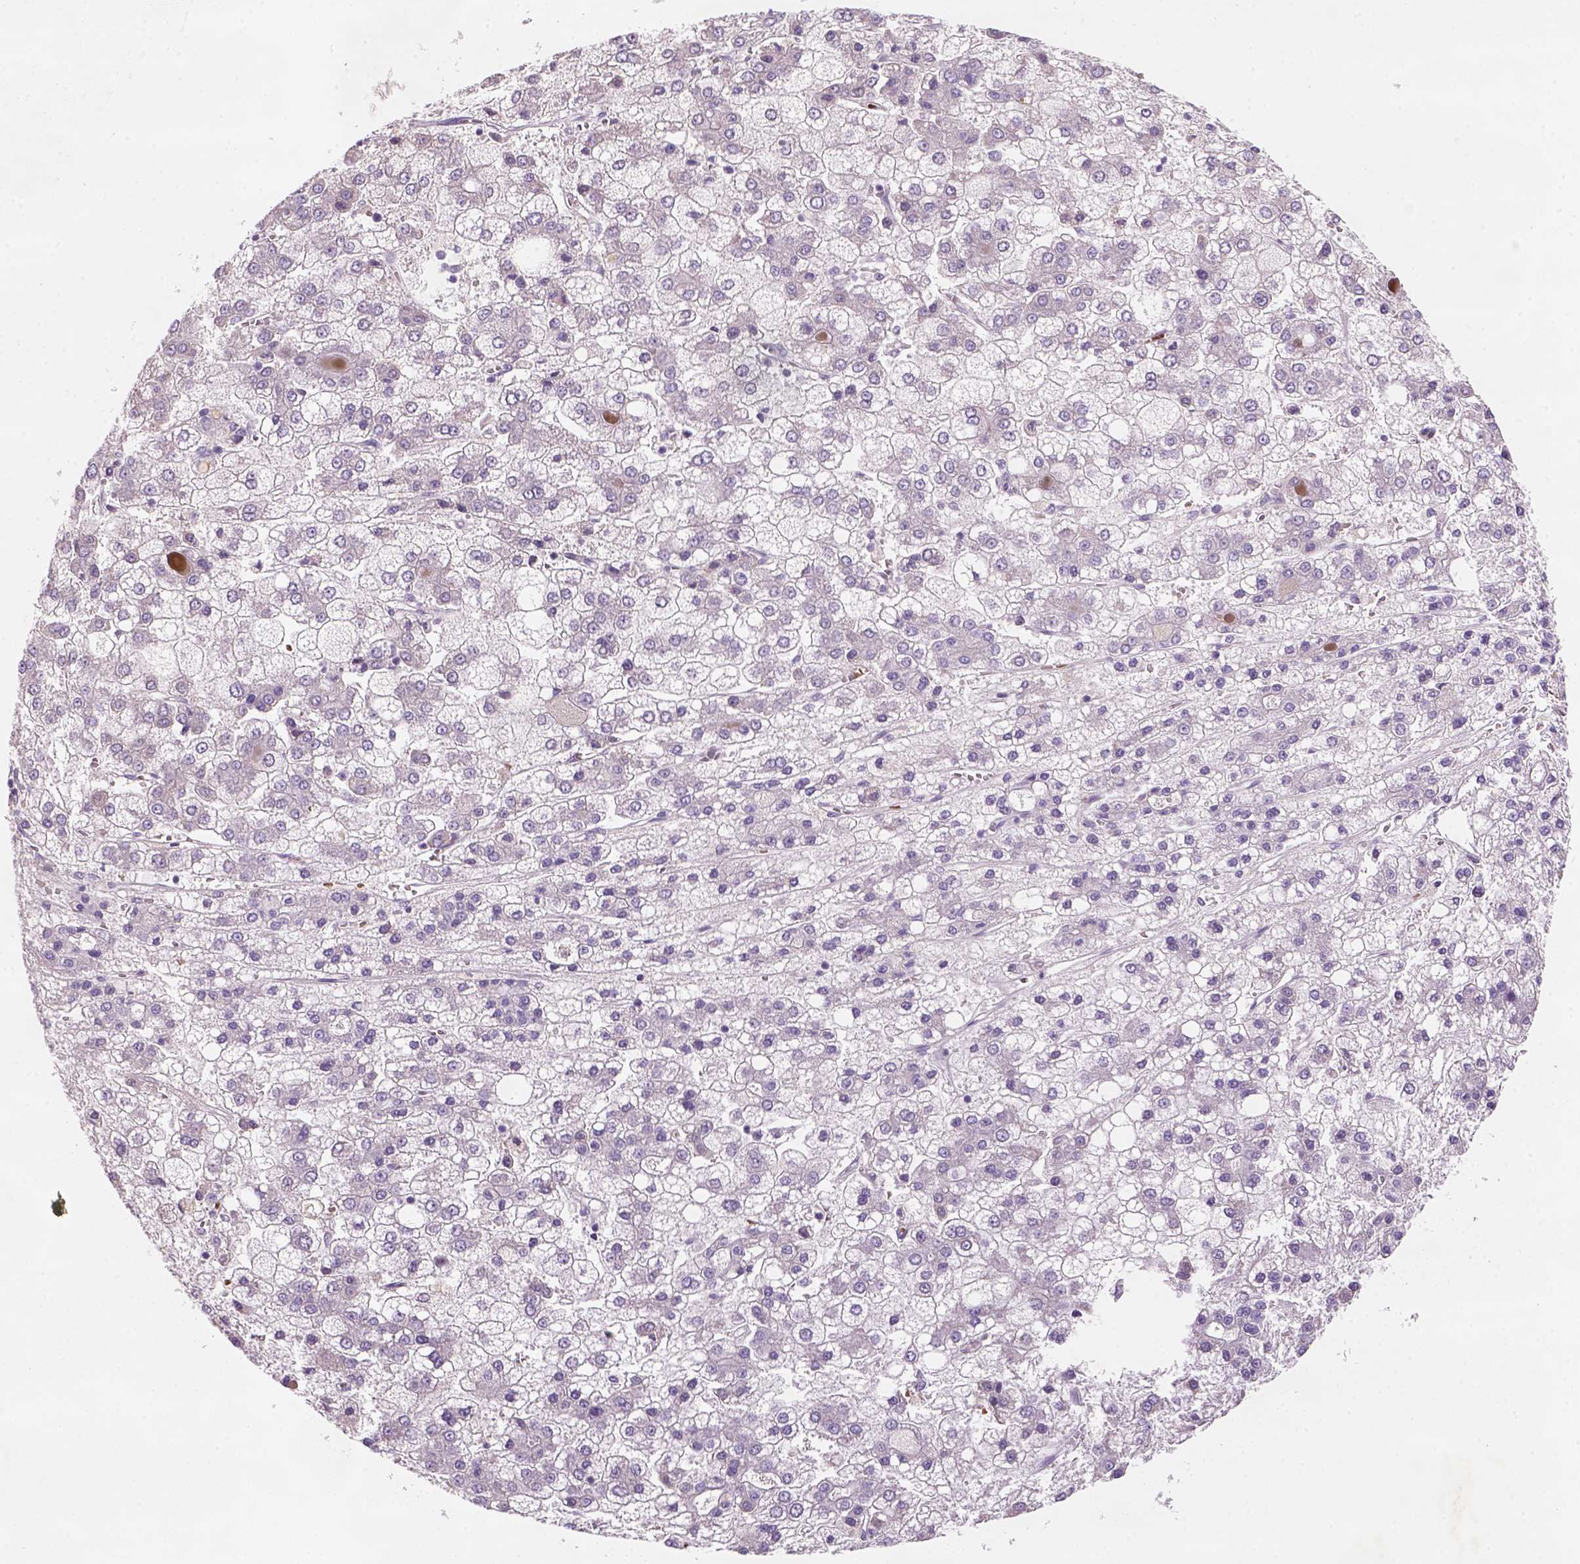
{"staining": {"intensity": "negative", "quantity": "none", "location": "none"}, "tissue": "liver cancer", "cell_type": "Tumor cells", "image_type": "cancer", "snomed": [{"axis": "morphology", "description": "Carcinoma, Hepatocellular, NOS"}, {"axis": "topography", "description": "Liver"}], "caption": "Tumor cells show no significant positivity in hepatocellular carcinoma (liver). The staining was performed using DAB (3,3'-diaminobenzidine) to visualize the protein expression in brown, while the nuclei were stained in blue with hematoxylin (Magnification: 20x).", "gene": "ZMAT4", "patient": {"sex": "male", "age": 73}}